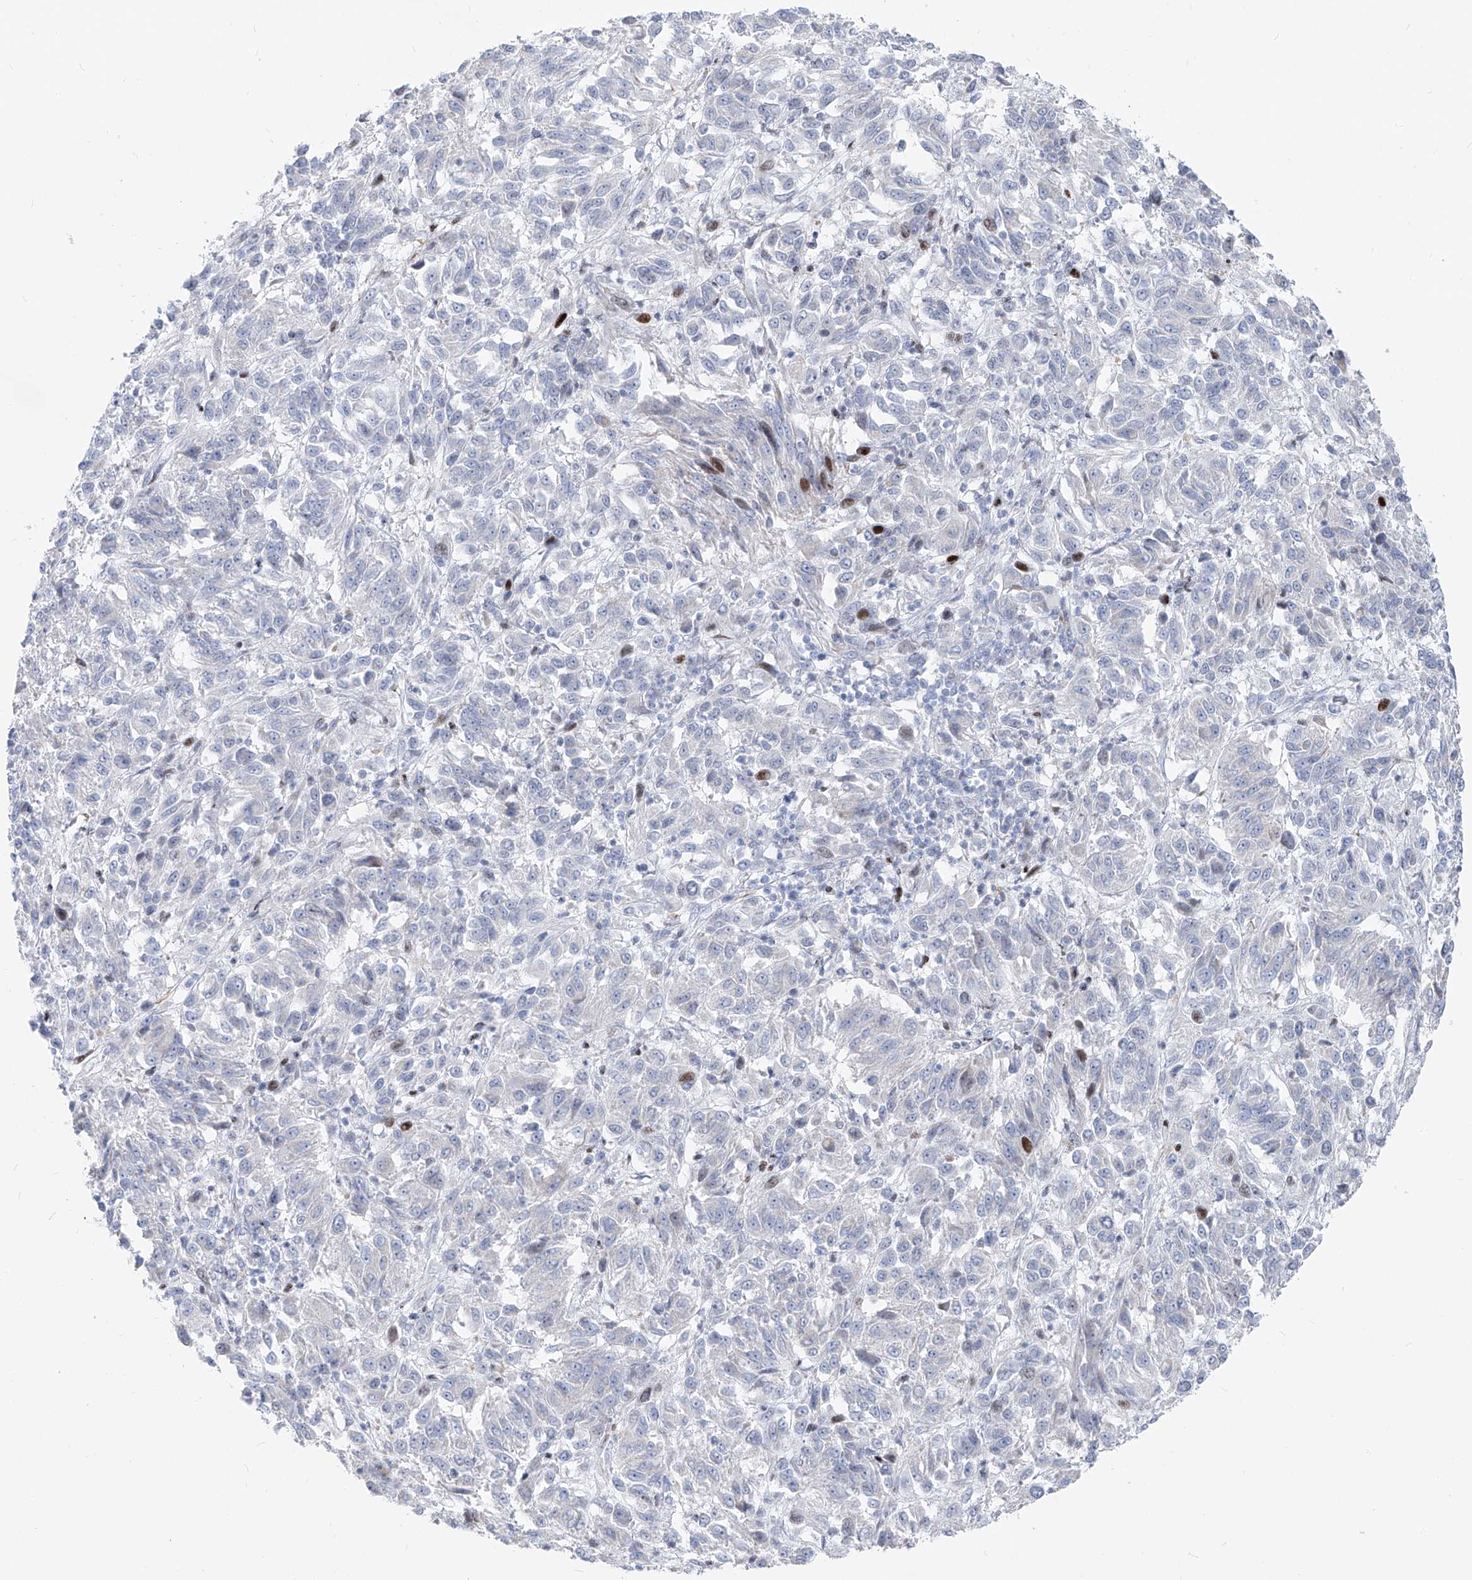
{"staining": {"intensity": "moderate", "quantity": "<25%", "location": "nuclear"}, "tissue": "melanoma", "cell_type": "Tumor cells", "image_type": "cancer", "snomed": [{"axis": "morphology", "description": "Malignant melanoma, Metastatic site"}, {"axis": "topography", "description": "Lung"}], "caption": "Malignant melanoma (metastatic site) tissue demonstrates moderate nuclear expression in about <25% of tumor cells (Brightfield microscopy of DAB IHC at high magnification).", "gene": "FRS3", "patient": {"sex": "male", "age": 64}}